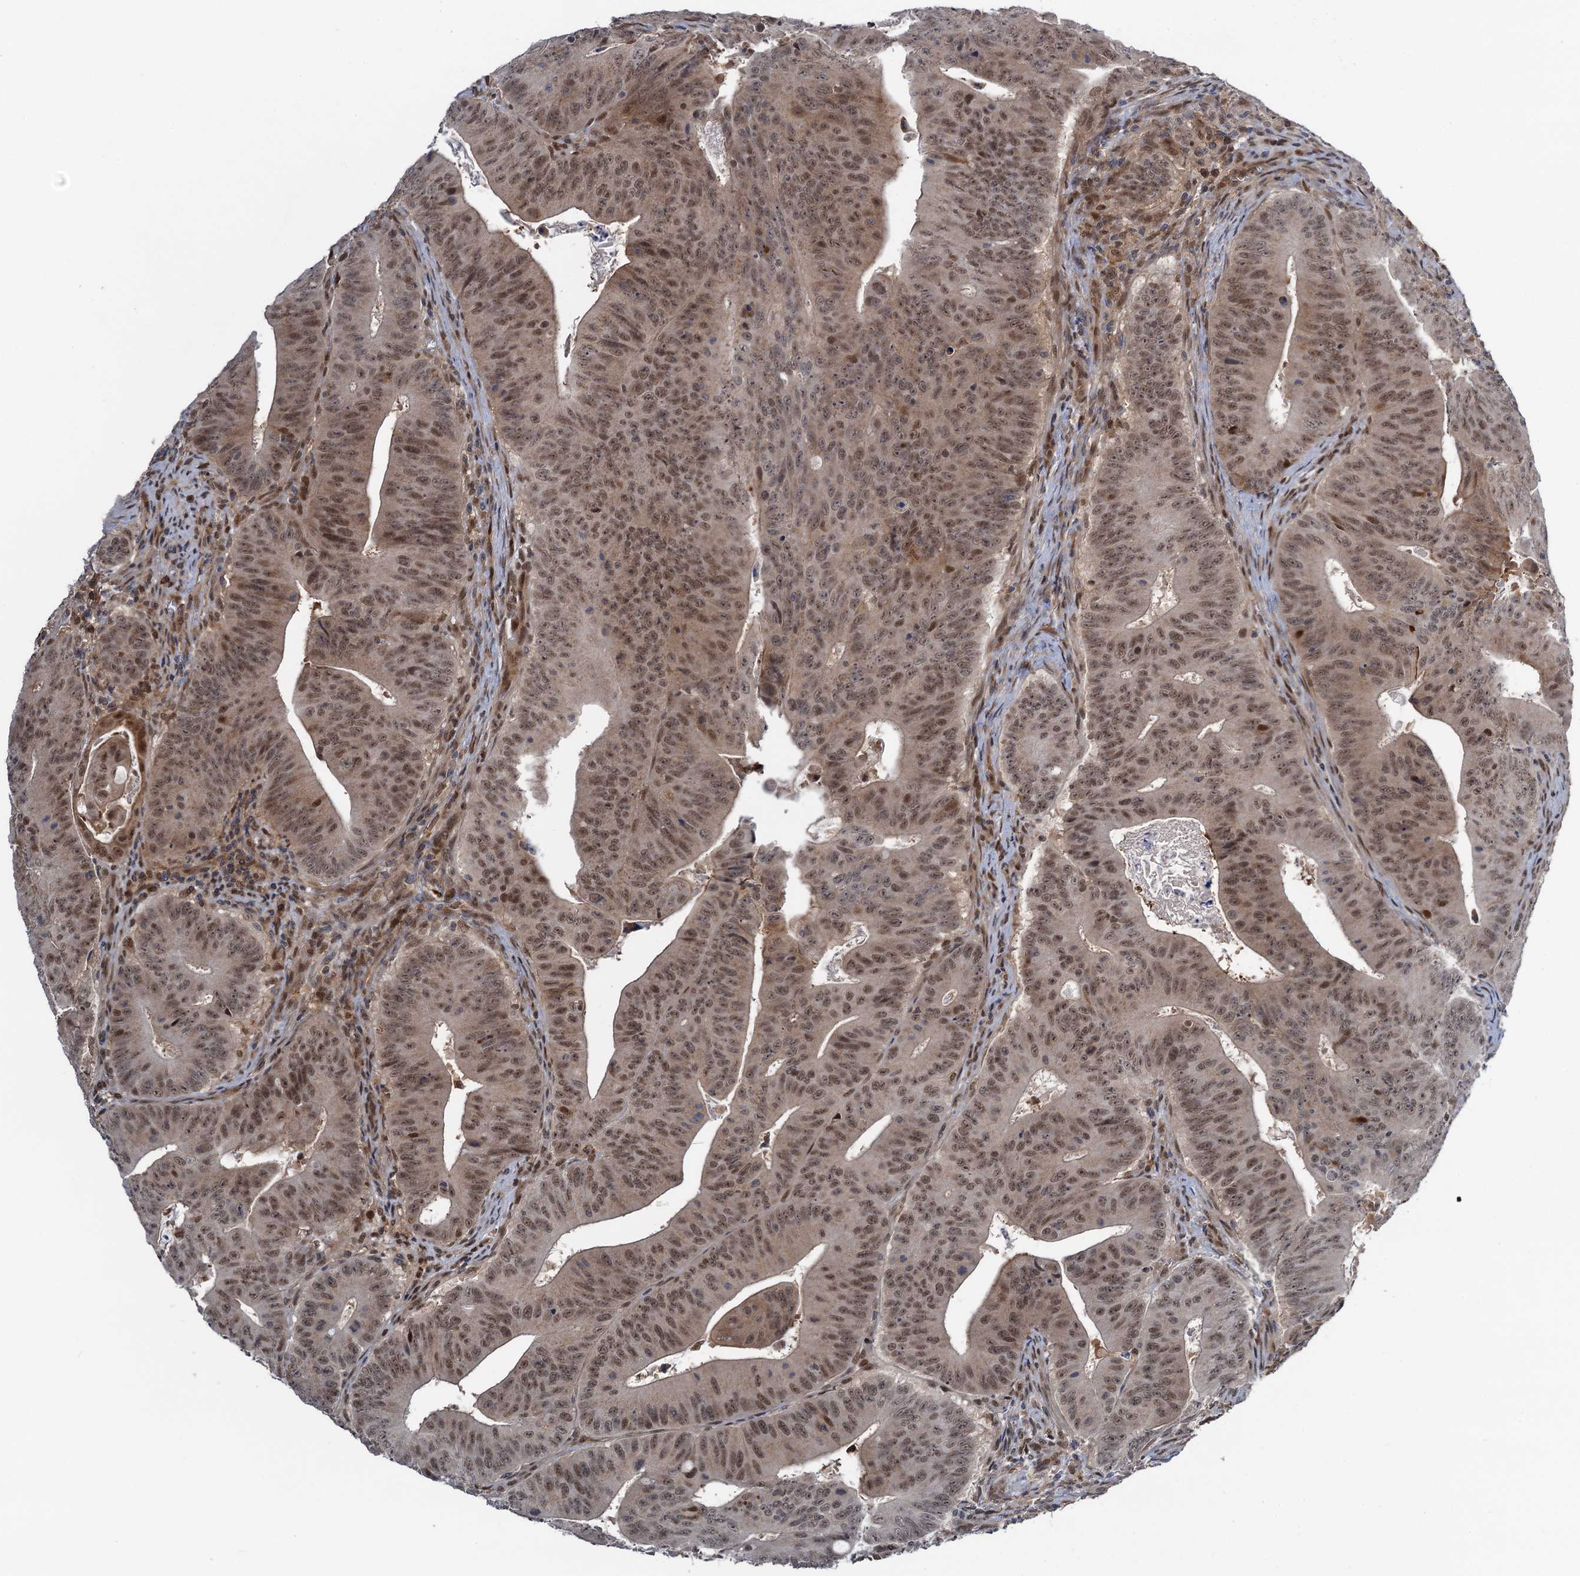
{"staining": {"intensity": "moderate", "quantity": ">75%", "location": "nuclear"}, "tissue": "colorectal cancer", "cell_type": "Tumor cells", "image_type": "cancer", "snomed": [{"axis": "morphology", "description": "Adenocarcinoma, NOS"}, {"axis": "topography", "description": "Rectum"}], "caption": "Colorectal adenocarcinoma stained with IHC reveals moderate nuclear positivity in approximately >75% of tumor cells.", "gene": "ZNF609", "patient": {"sex": "female", "age": 75}}